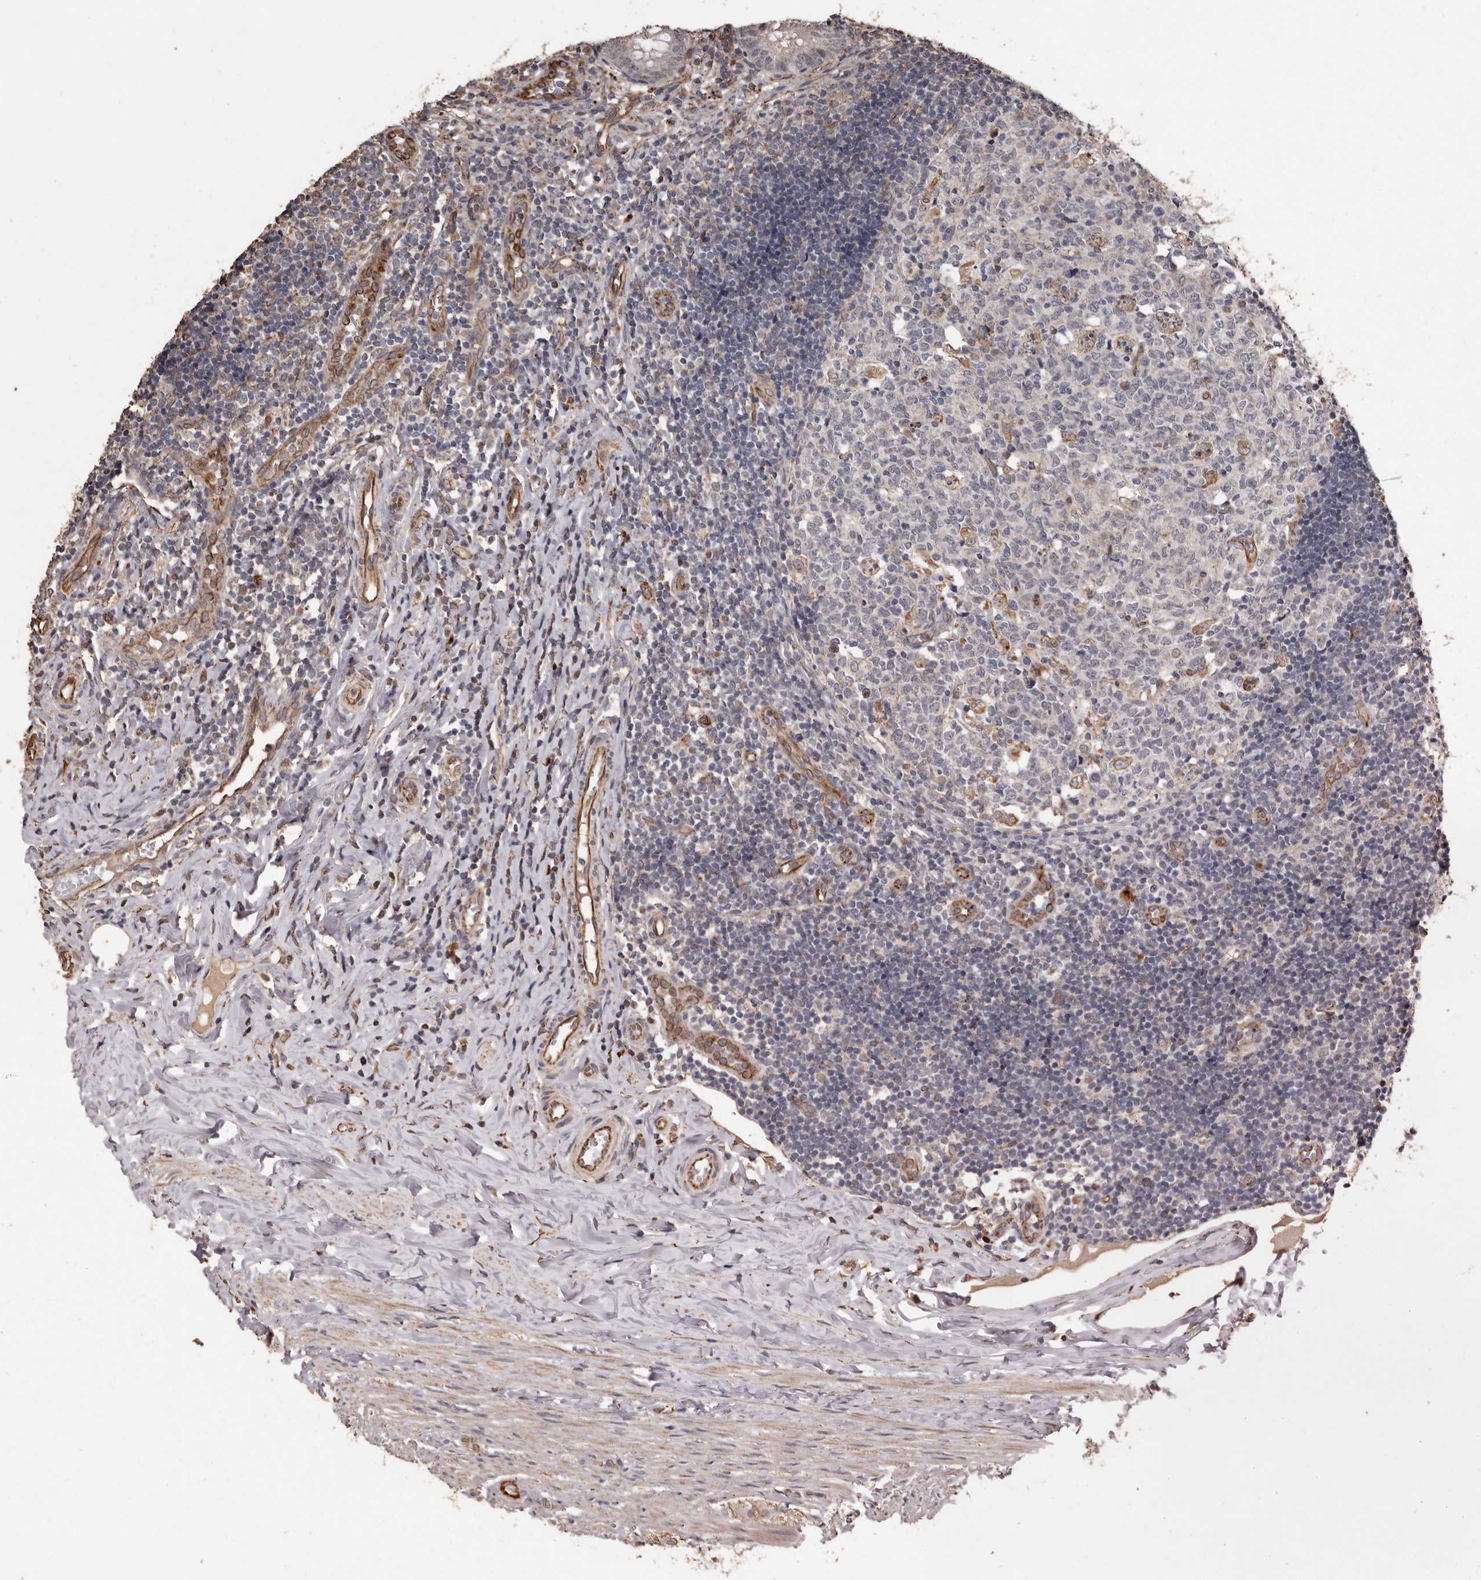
{"staining": {"intensity": "weak", "quantity": "<25%", "location": "cytoplasmic/membranous"}, "tissue": "appendix", "cell_type": "Glandular cells", "image_type": "normal", "snomed": [{"axis": "morphology", "description": "Normal tissue, NOS"}, {"axis": "topography", "description": "Appendix"}], "caption": "IHC of benign appendix displays no staining in glandular cells. The staining is performed using DAB (3,3'-diaminobenzidine) brown chromogen with nuclei counter-stained in using hematoxylin.", "gene": "BRAT1", "patient": {"sex": "male", "age": 8}}